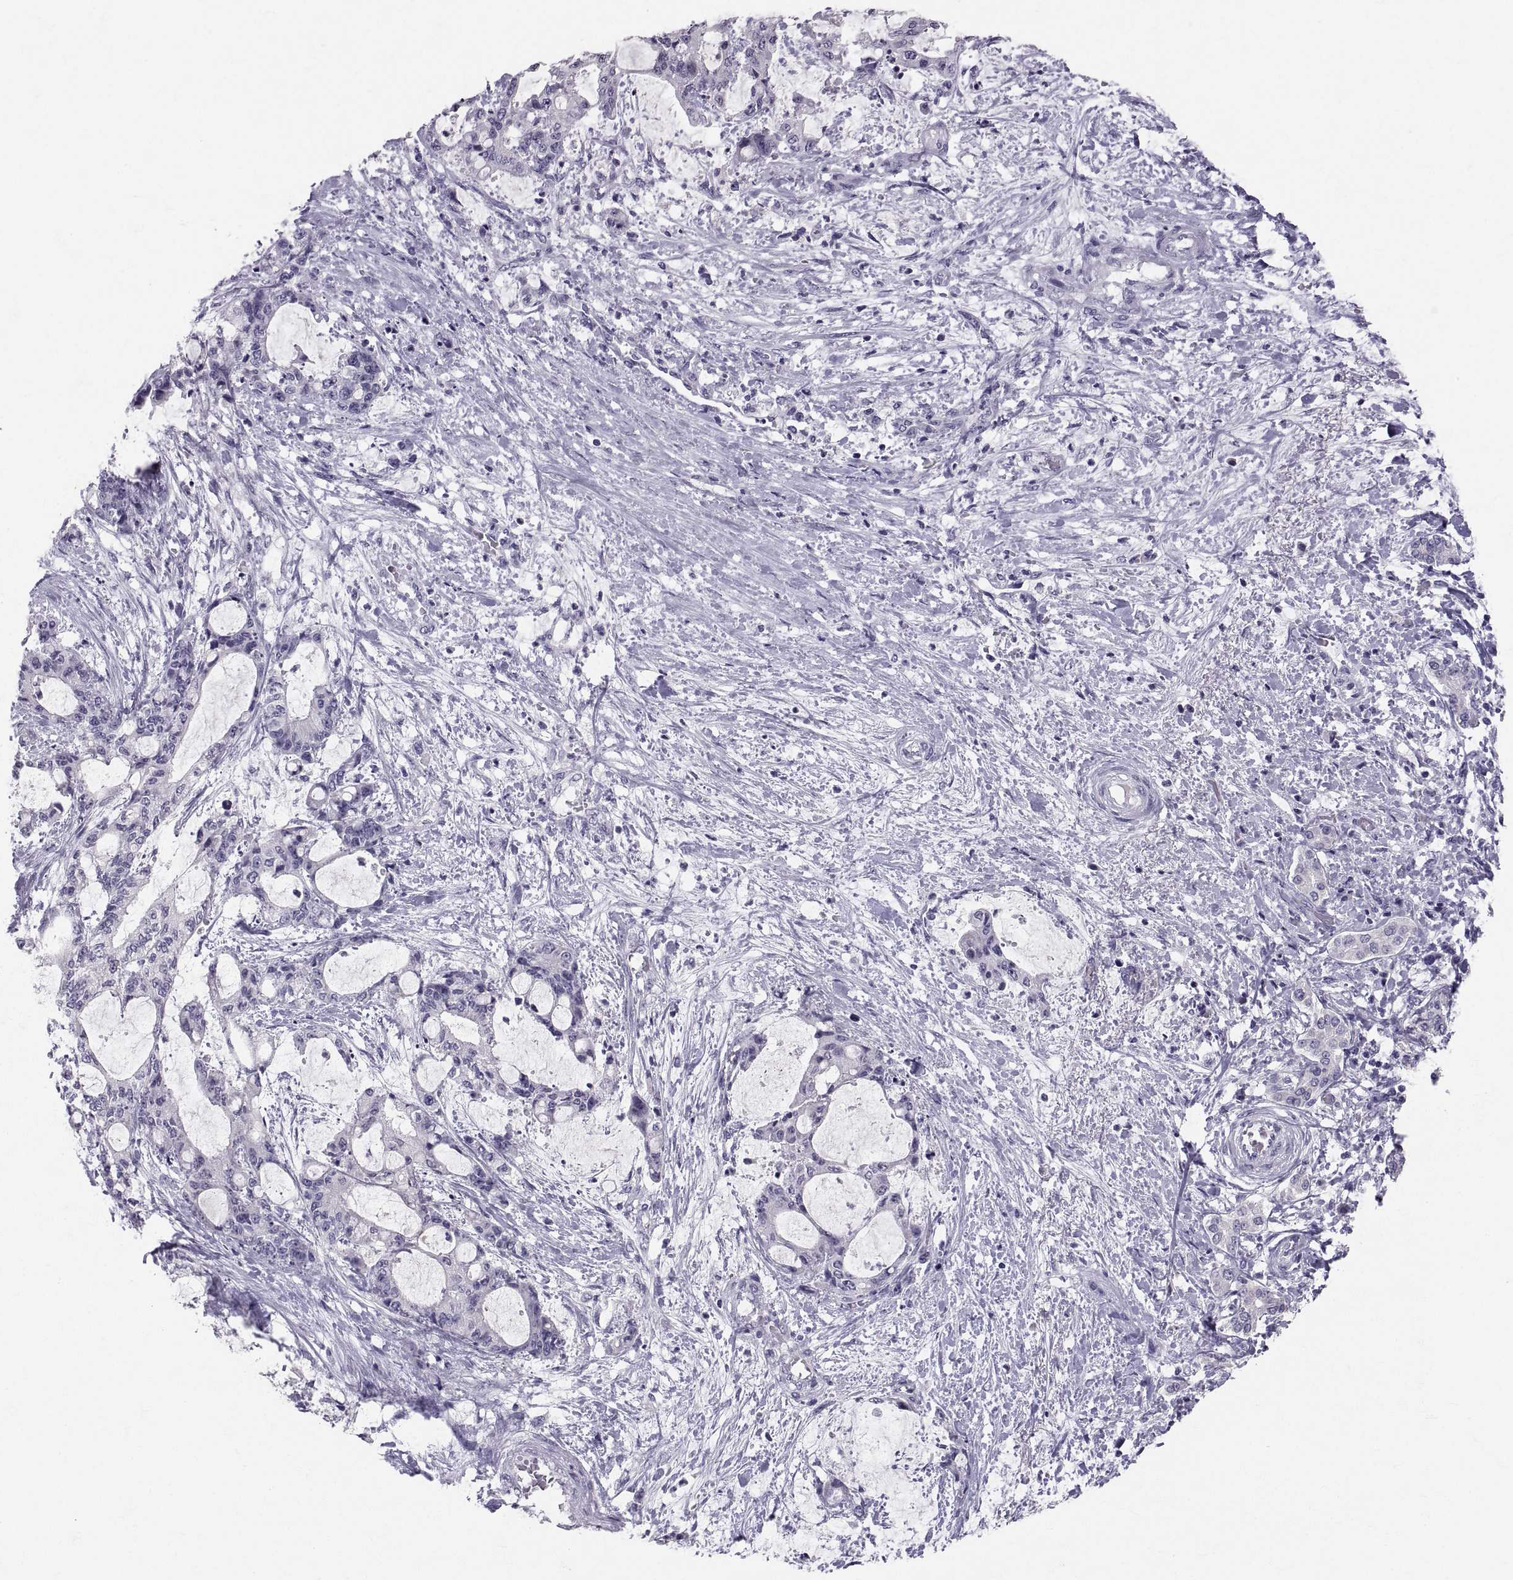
{"staining": {"intensity": "negative", "quantity": "none", "location": "none"}, "tissue": "liver cancer", "cell_type": "Tumor cells", "image_type": "cancer", "snomed": [{"axis": "morphology", "description": "Normal tissue, NOS"}, {"axis": "morphology", "description": "Cholangiocarcinoma"}, {"axis": "topography", "description": "Liver"}, {"axis": "topography", "description": "Peripheral nerve tissue"}], "caption": "Tumor cells show no significant protein expression in liver cholangiocarcinoma.", "gene": "PTN", "patient": {"sex": "female", "age": 73}}